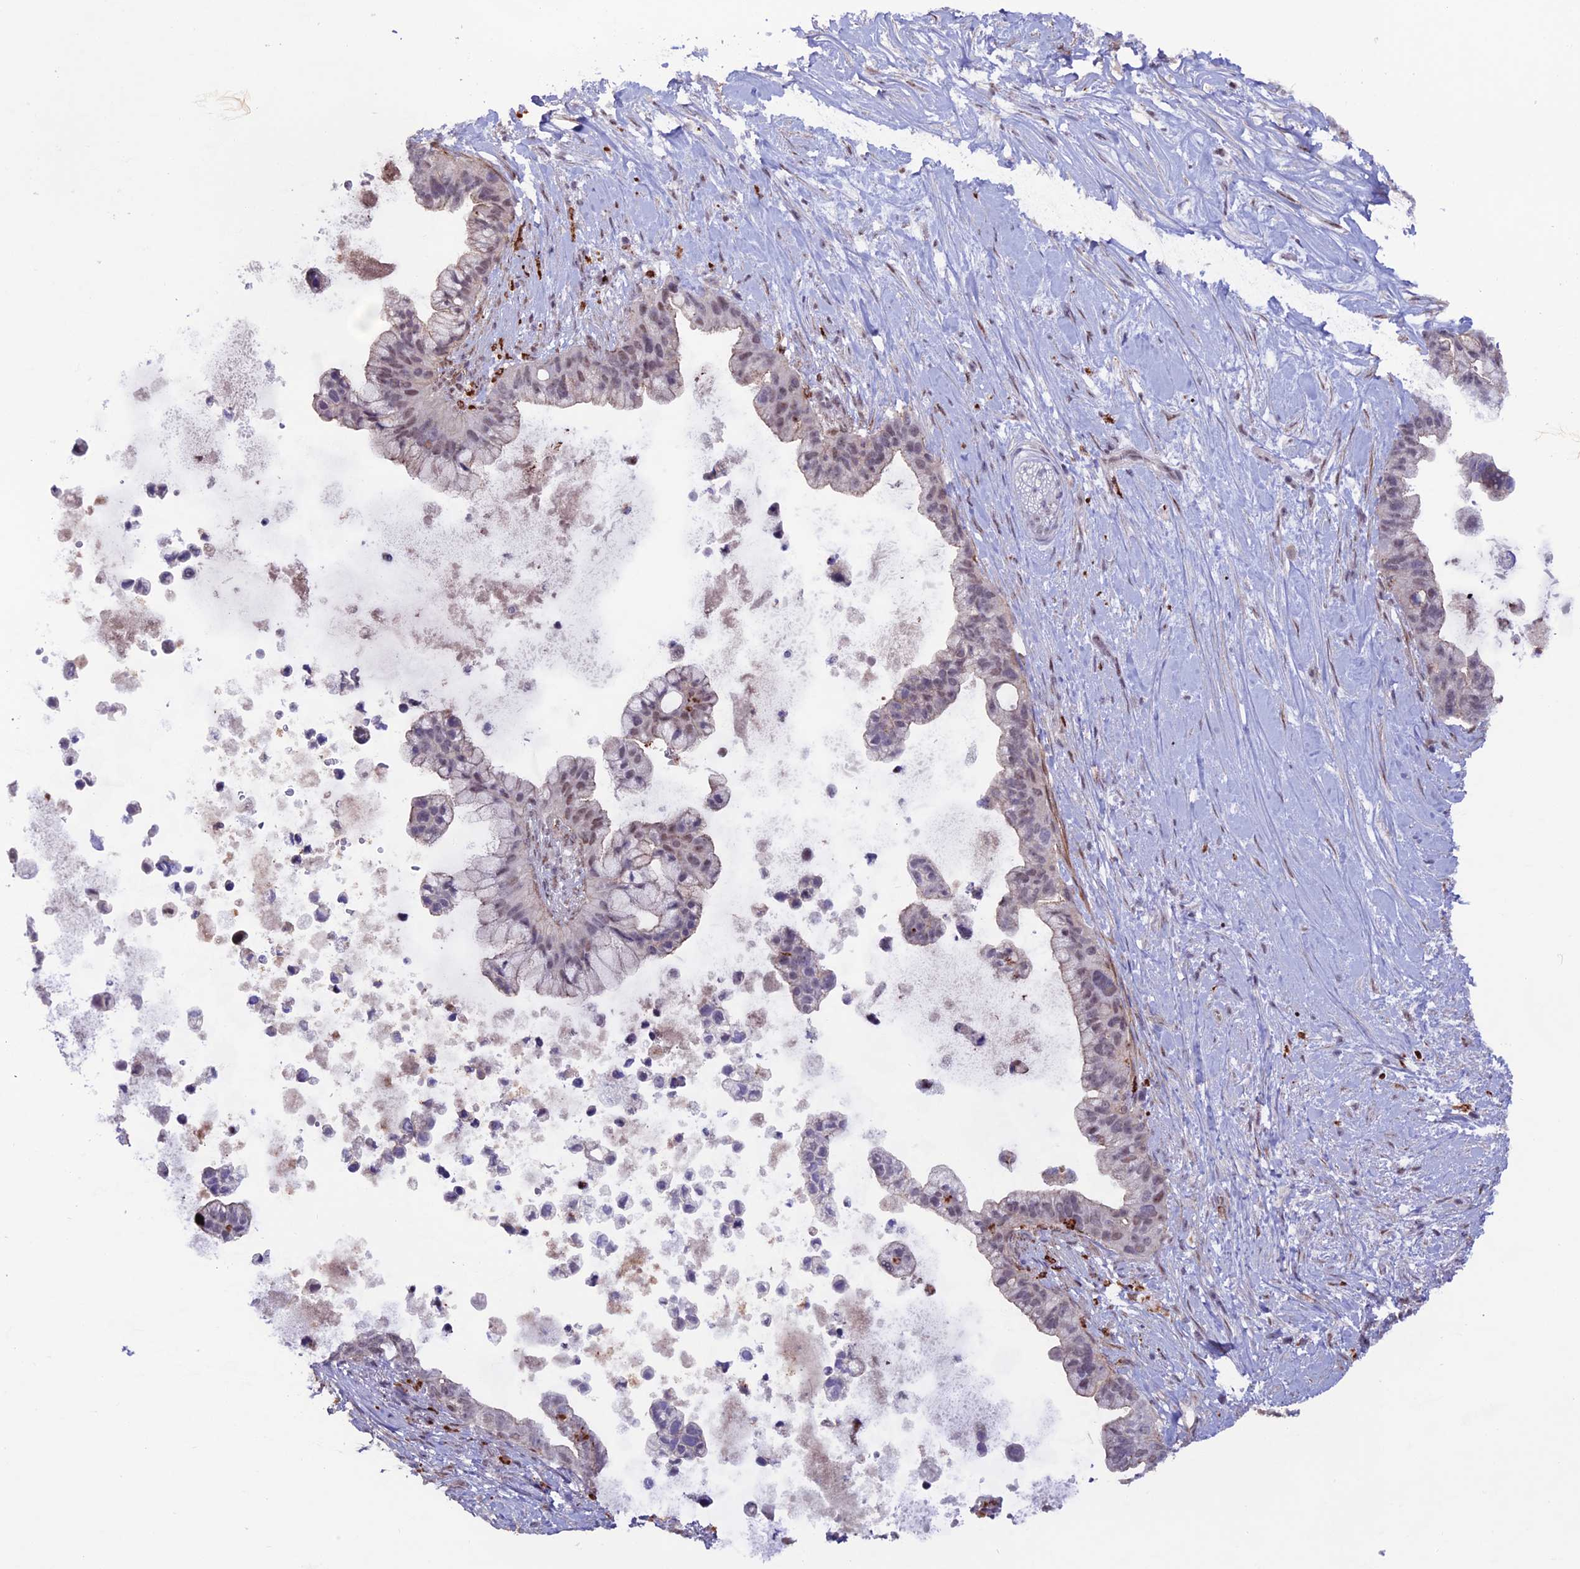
{"staining": {"intensity": "weak", "quantity": "25%-75%", "location": "nuclear"}, "tissue": "pancreatic cancer", "cell_type": "Tumor cells", "image_type": "cancer", "snomed": [{"axis": "morphology", "description": "Adenocarcinoma, NOS"}, {"axis": "topography", "description": "Pancreas"}], "caption": "Immunohistochemistry micrograph of neoplastic tissue: pancreatic adenocarcinoma stained using IHC shows low levels of weak protein expression localized specifically in the nuclear of tumor cells, appearing as a nuclear brown color.", "gene": "COL6A6", "patient": {"sex": "female", "age": 83}}